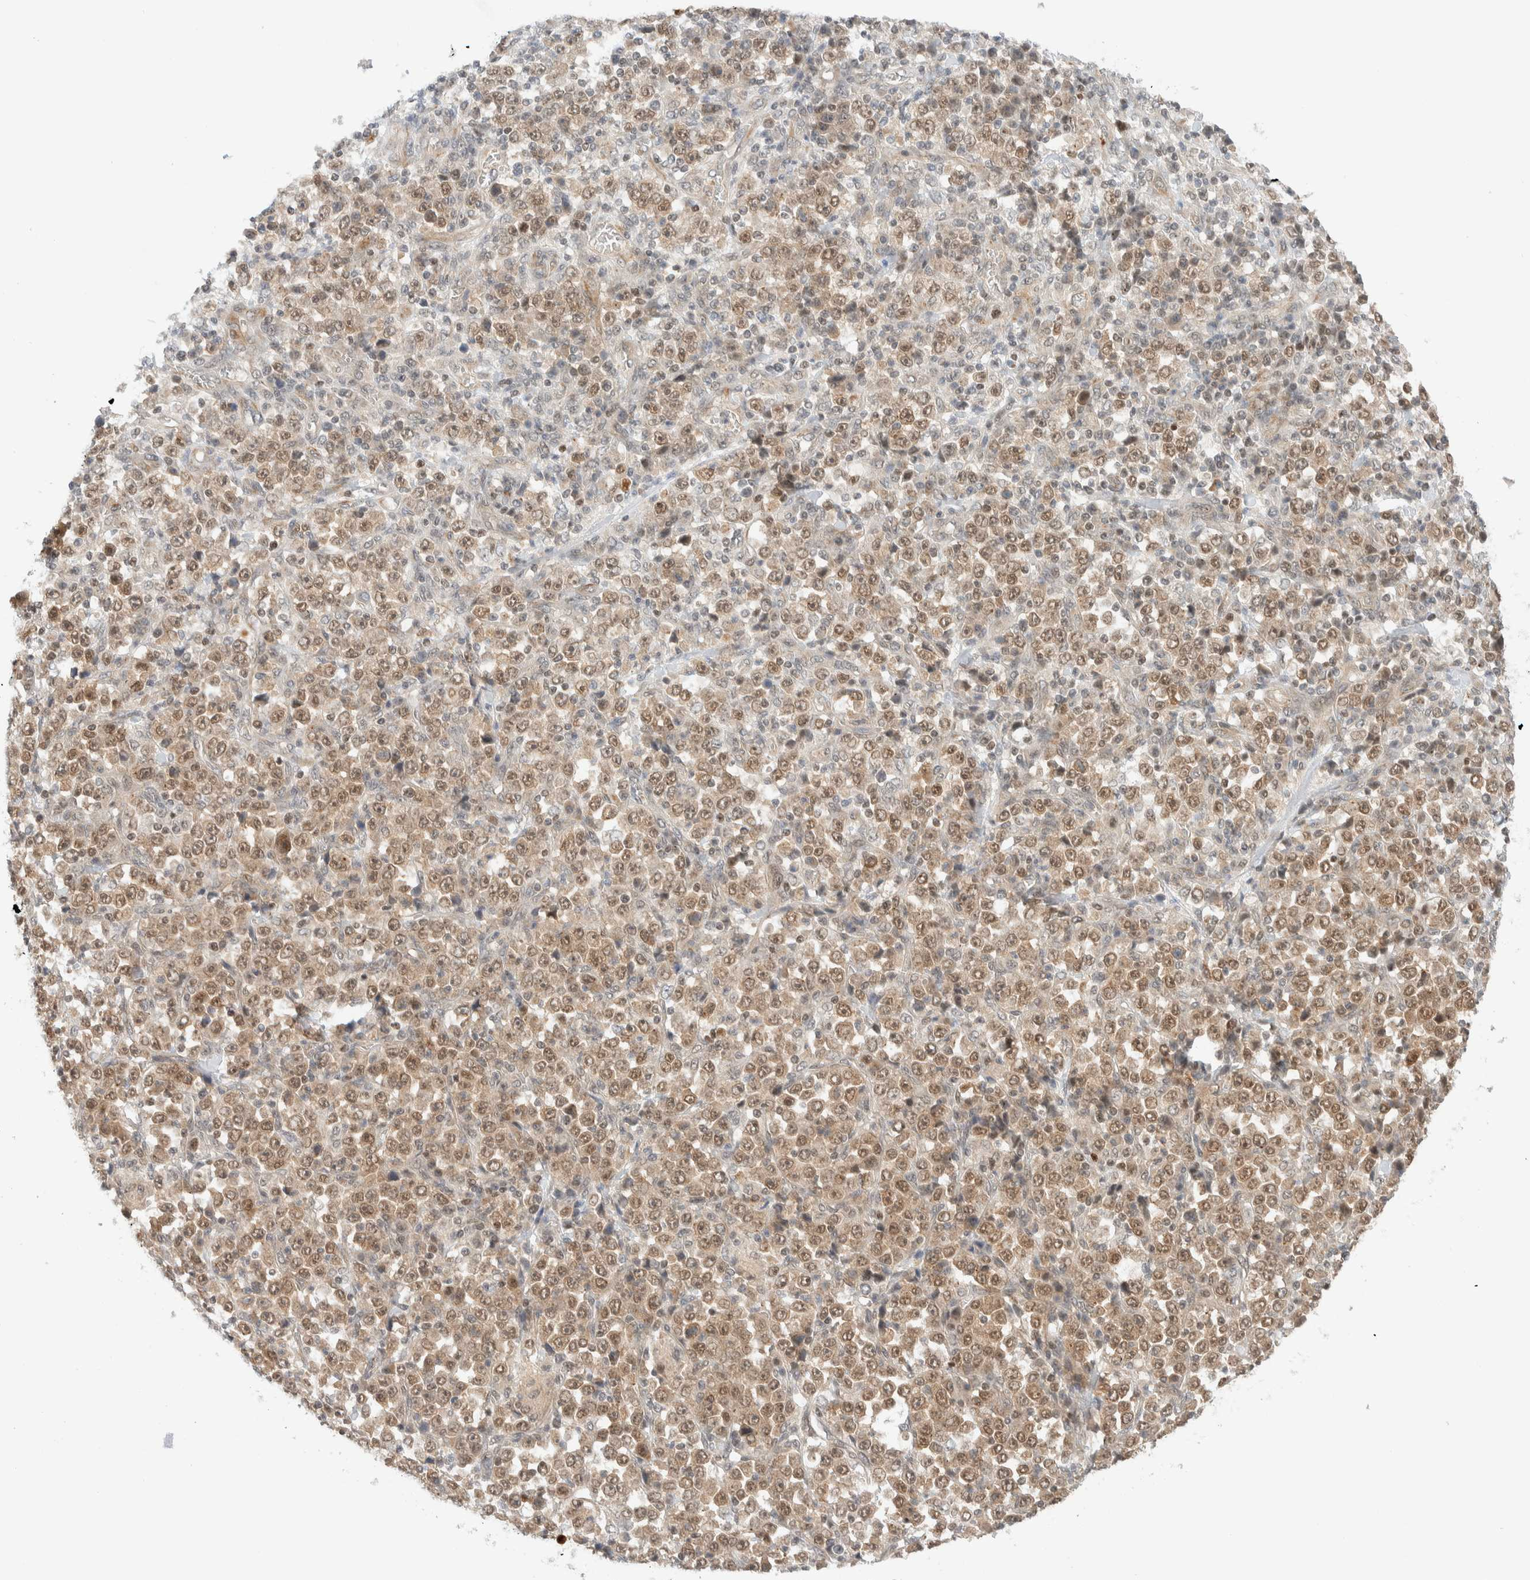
{"staining": {"intensity": "weak", "quantity": ">75%", "location": "cytoplasmic/membranous,nuclear"}, "tissue": "stomach cancer", "cell_type": "Tumor cells", "image_type": "cancer", "snomed": [{"axis": "morphology", "description": "Normal tissue, NOS"}, {"axis": "morphology", "description": "Adenocarcinoma, NOS"}, {"axis": "topography", "description": "Stomach, upper"}, {"axis": "topography", "description": "Stomach"}], "caption": "A histopathology image showing weak cytoplasmic/membranous and nuclear expression in about >75% of tumor cells in adenocarcinoma (stomach), as visualized by brown immunohistochemical staining.", "gene": "C8orf76", "patient": {"sex": "male", "age": 59}}